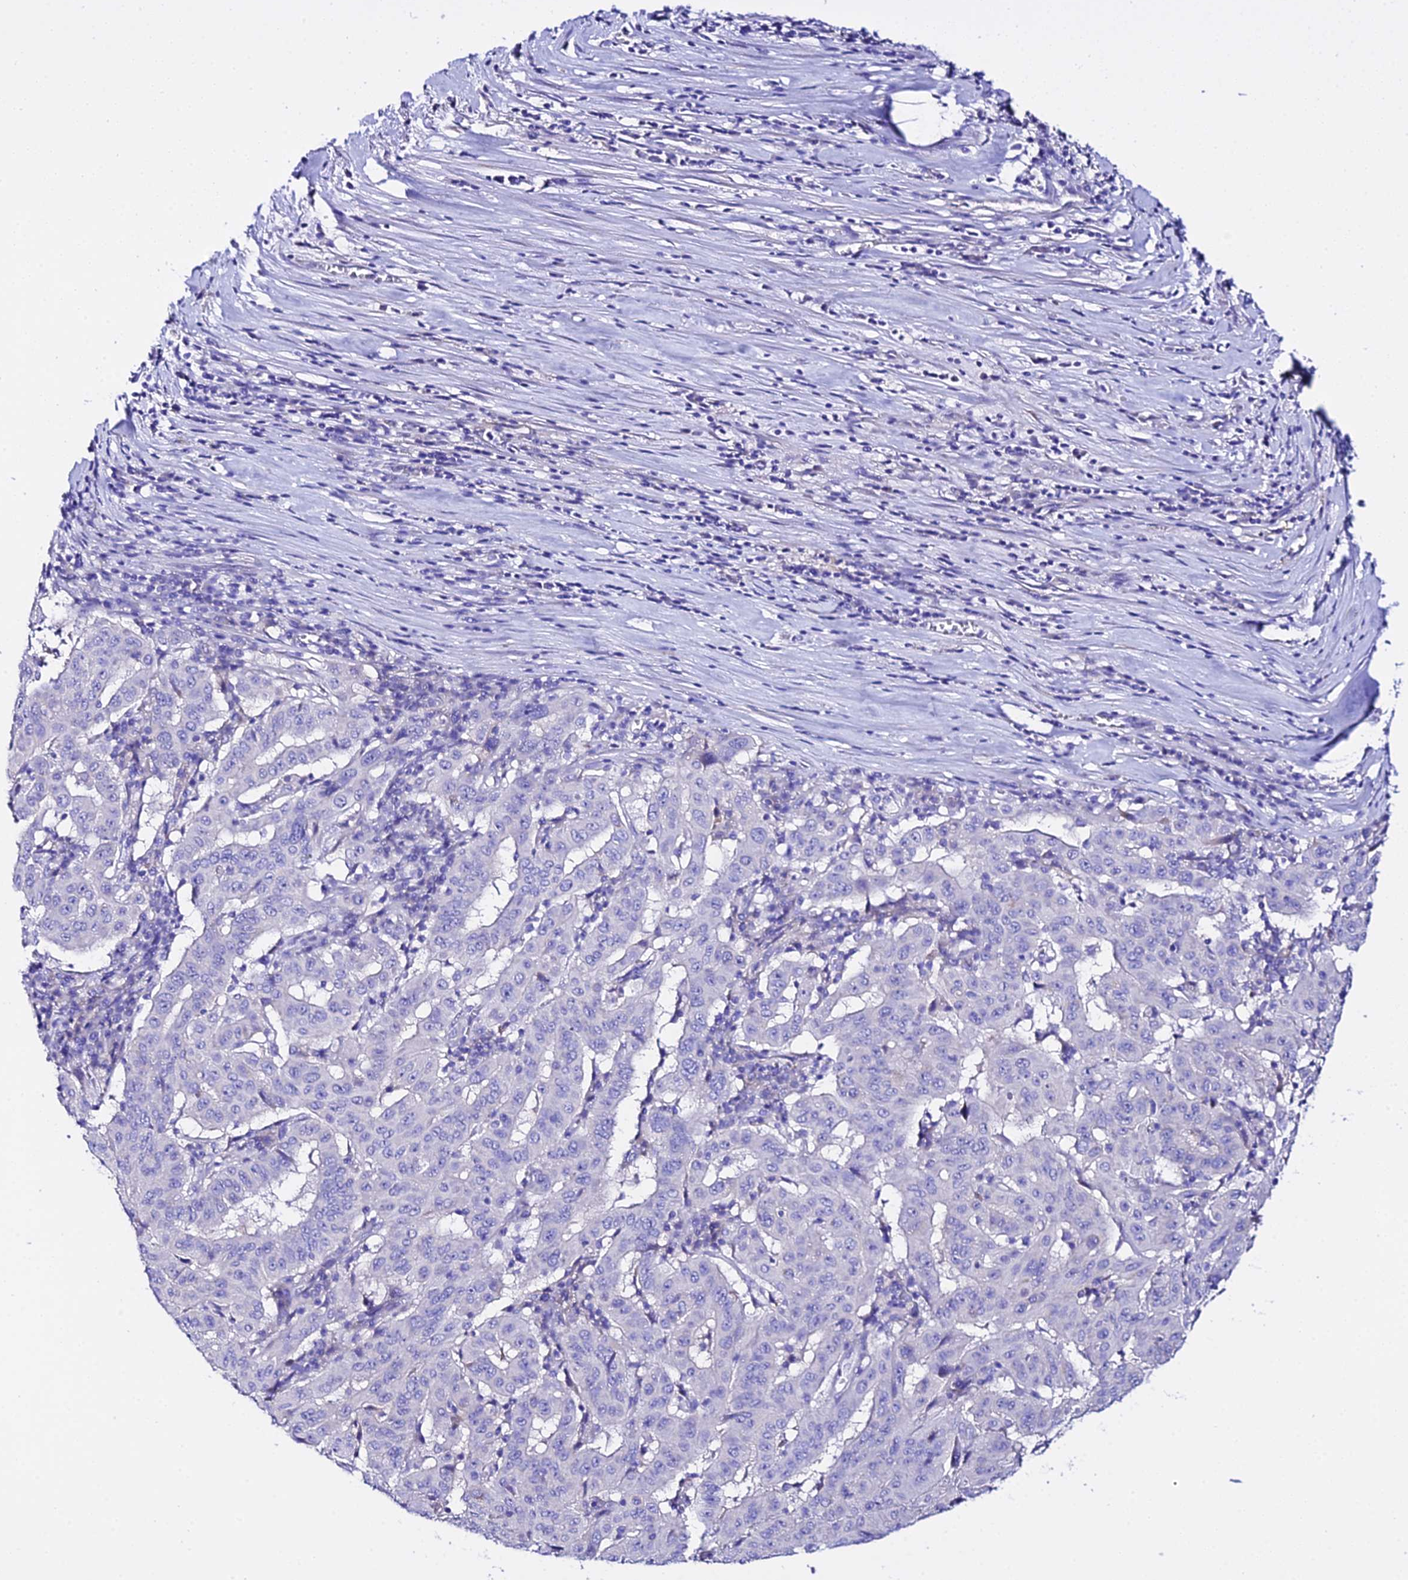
{"staining": {"intensity": "negative", "quantity": "none", "location": "none"}, "tissue": "pancreatic cancer", "cell_type": "Tumor cells", "image_type": "cancer", "snomed": [{"axis": "morphology", "description": "Adenocarcinoma, NOS"}, {"axis": "topography", "description": "Pancreas"}], "caption": "Immunohistochemical staining of adenocarcinoma (pancreatic) displays no significant staining in tumor cells.", "gene": "TMEM117", "patient": {"sex": "male", "age": 63}}